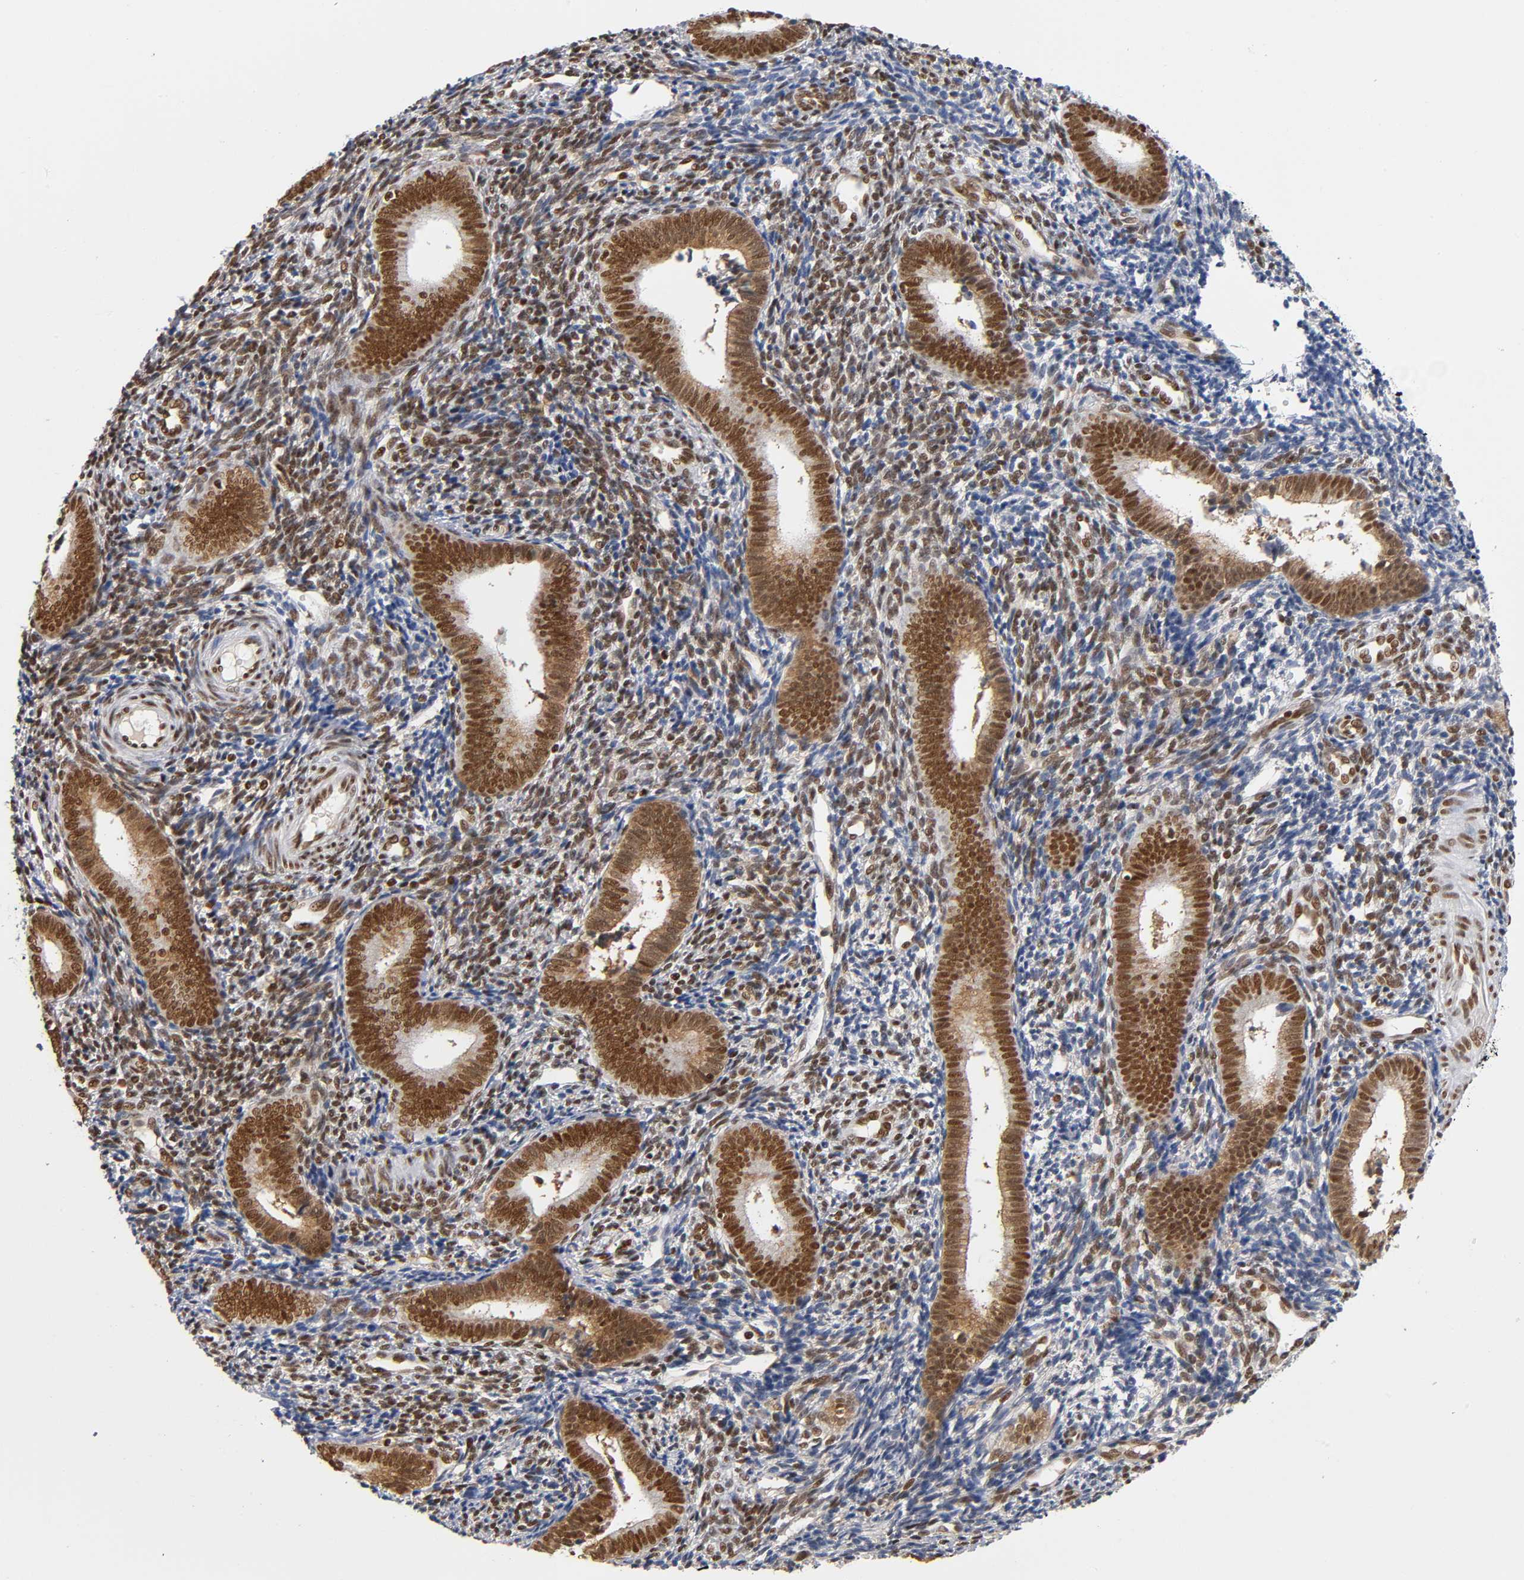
{"staining": {"intensity": "strong", "quantity": ">75%", "location": "nuclear"}, "tissue": "endometrium", "cell_type": "Cells in endometrial stroma", "image_type": "normal", "snomed": [{"axis": "morphology", "description": "Normal tissue, NOS"}, {"axis": "topography", "description": "Uterus"}, {"axis": "topography", "description": "Endometrium"}], "caption": "Protein expression analysis of normal endometrium displays strong nuclear expression in about >75% of cells in endometrial stroma. Nuclei are stained in blue.", "gene": "ILKAP", "patient": {"sex": "female", "age": 33}}